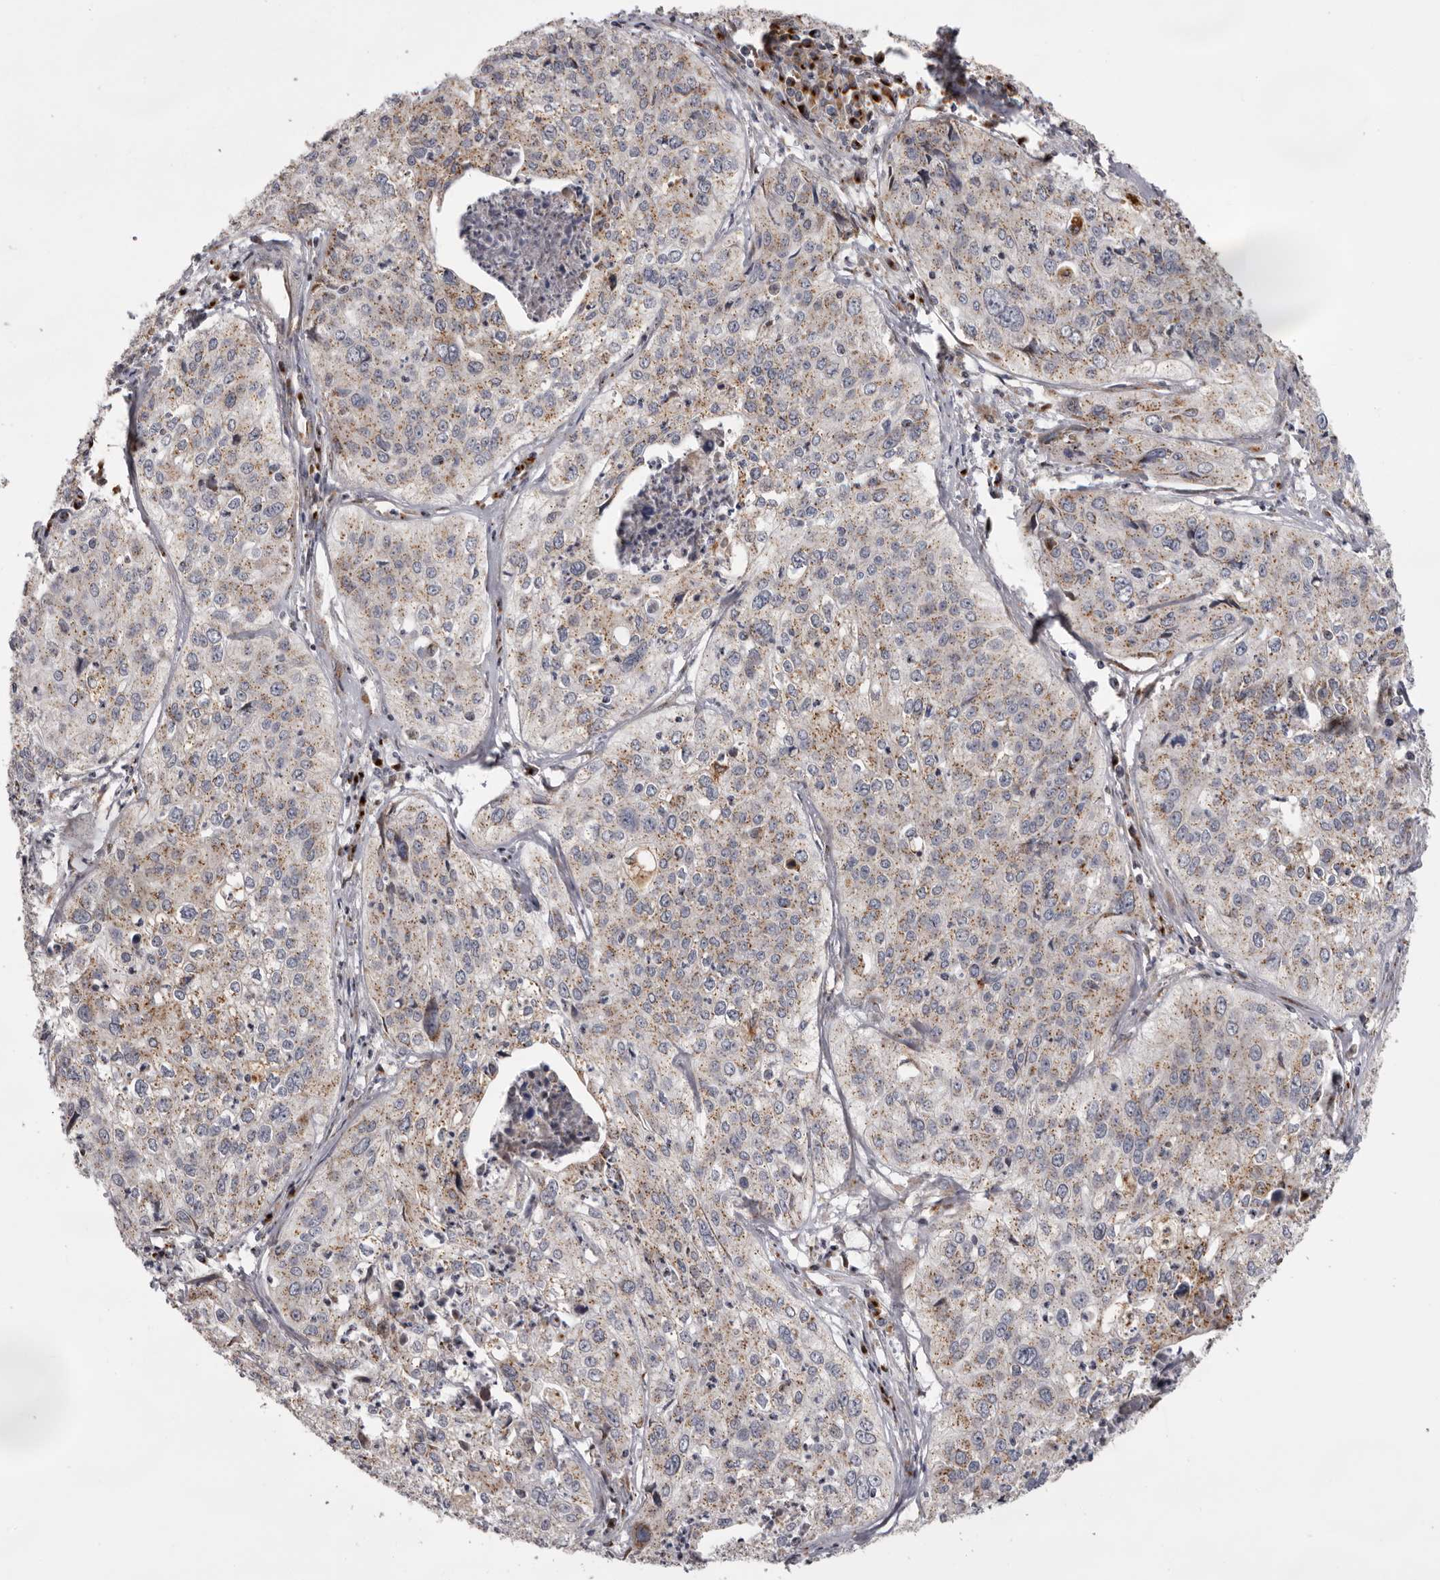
{"staining": {"intensity": "weak", "quantity": ">75%", "location": "cytoplasmic/membranous"}, "tissue": "cervical cancer", "cell_type": "Tumor cells", "image_type": "cancer", "snomed": [{"axis": "morphology", "description": "Squamous cell carcinoma, NOS"}, {"axis": "topography", "description": "Cervix"}], "caption": "Cervical cancer (squamous cell carcinoma) stained with a brown dye demonstrates weak cytoplasmic/membranous positive staining in approximately >75% of tumor cells.", "gene": "WDR47", "patient": {"sex": "female", "age": 31}}